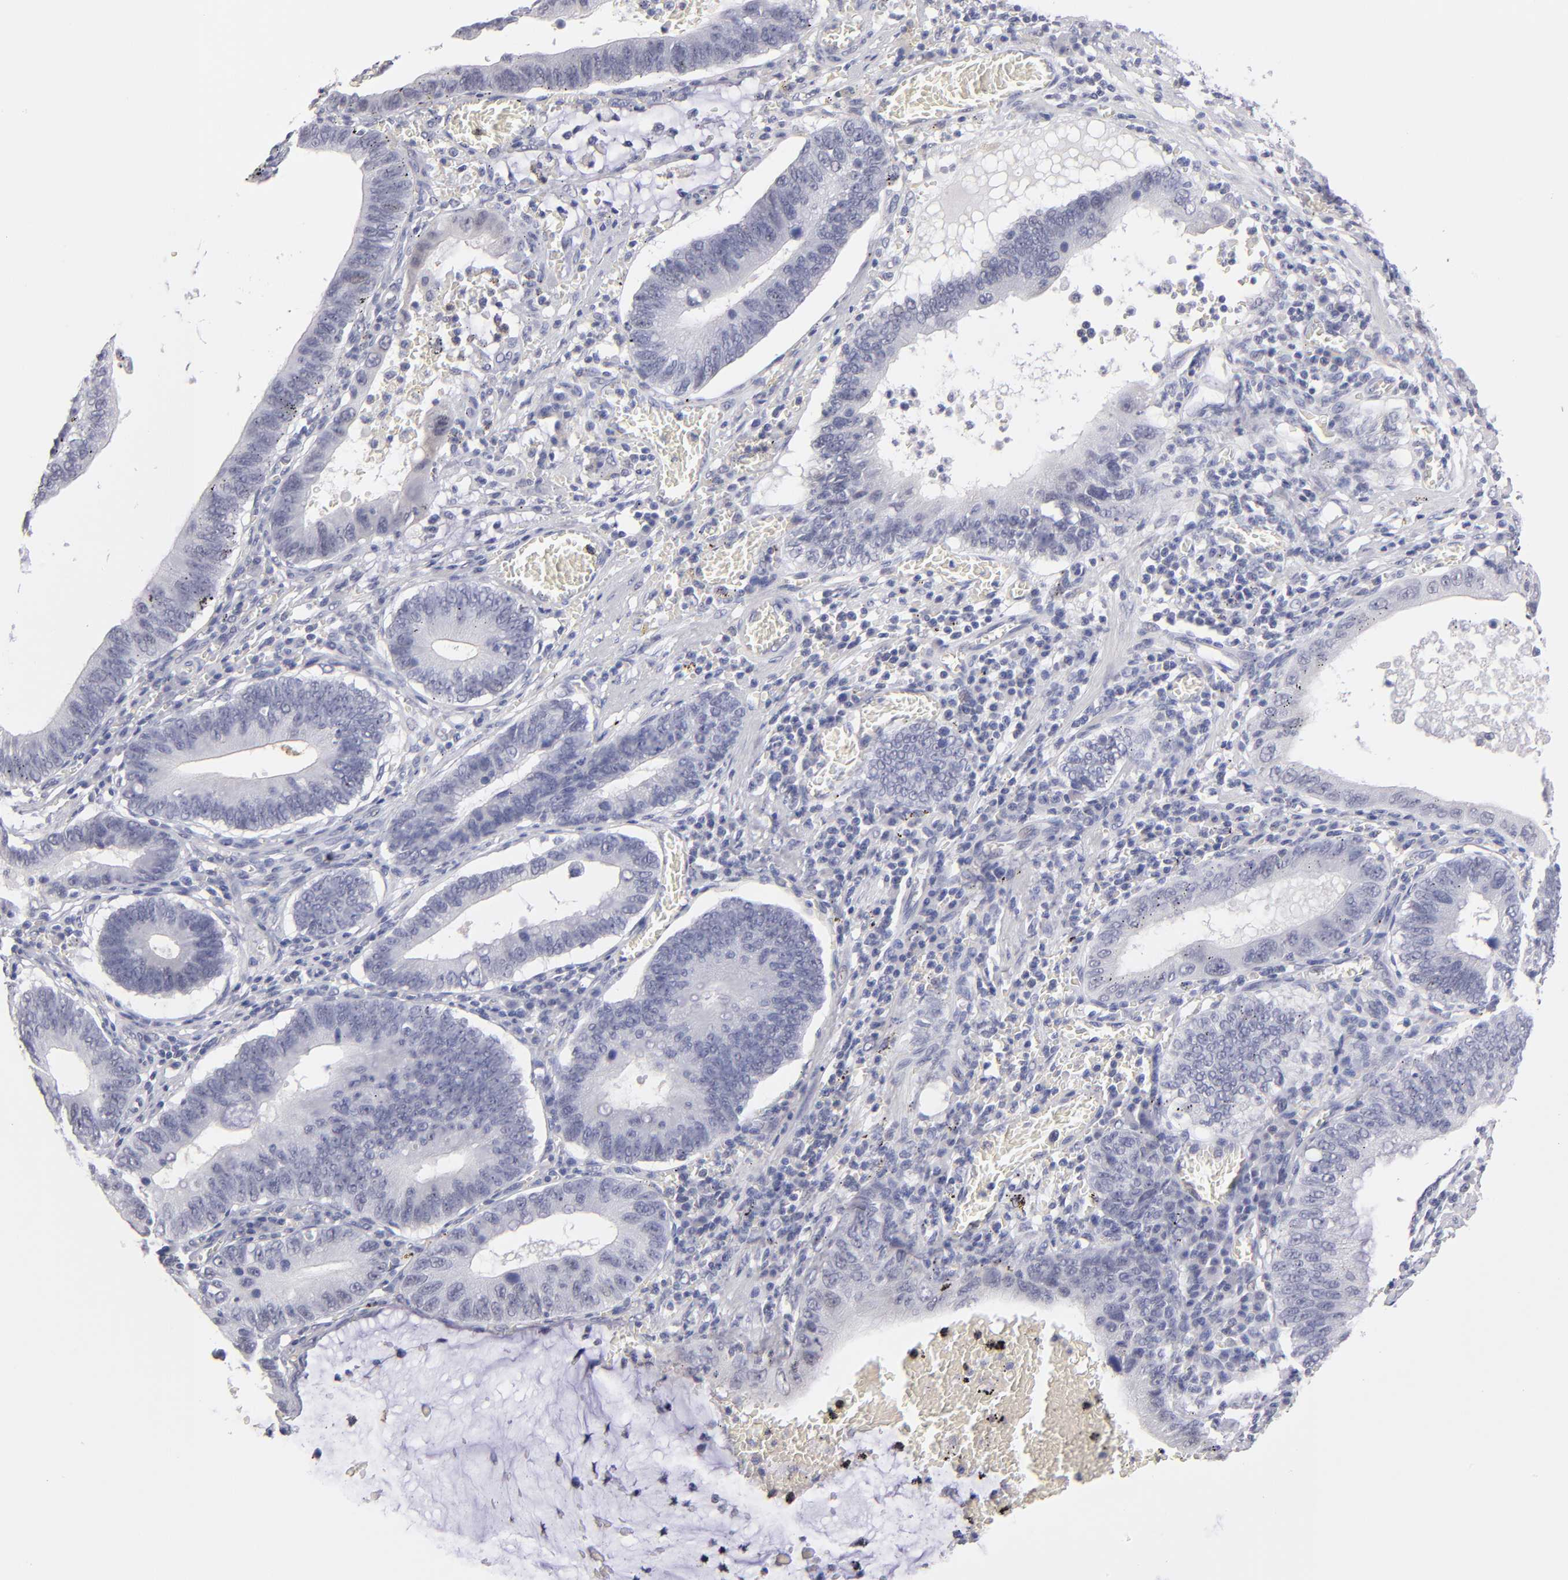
{"staining": {"intensity": "negative", "quantity": "none", "location": "none"}, "tissue": "stomach cancer", "cell_type": "Tumor cells", "image_type": "cancer", "snomed": [{"axis": "morphology", "description": "Adenocarcinoma, NOS"}, {"axis": "topography", "description": "Stomach"}, {"axis": "topography", "description": "Gastric cardia"}], "caption": "A micrograph of human adenocarcinoma (stomach) is negative for staining in tumor cells. Brightfield microscopy of immunohistochemistry (IHC) stained with DAB (brown) and hematoxylin (blue), captured at high magnification.", "gene": "TEX11", "patient": {"sex": "male", "age": 59}}